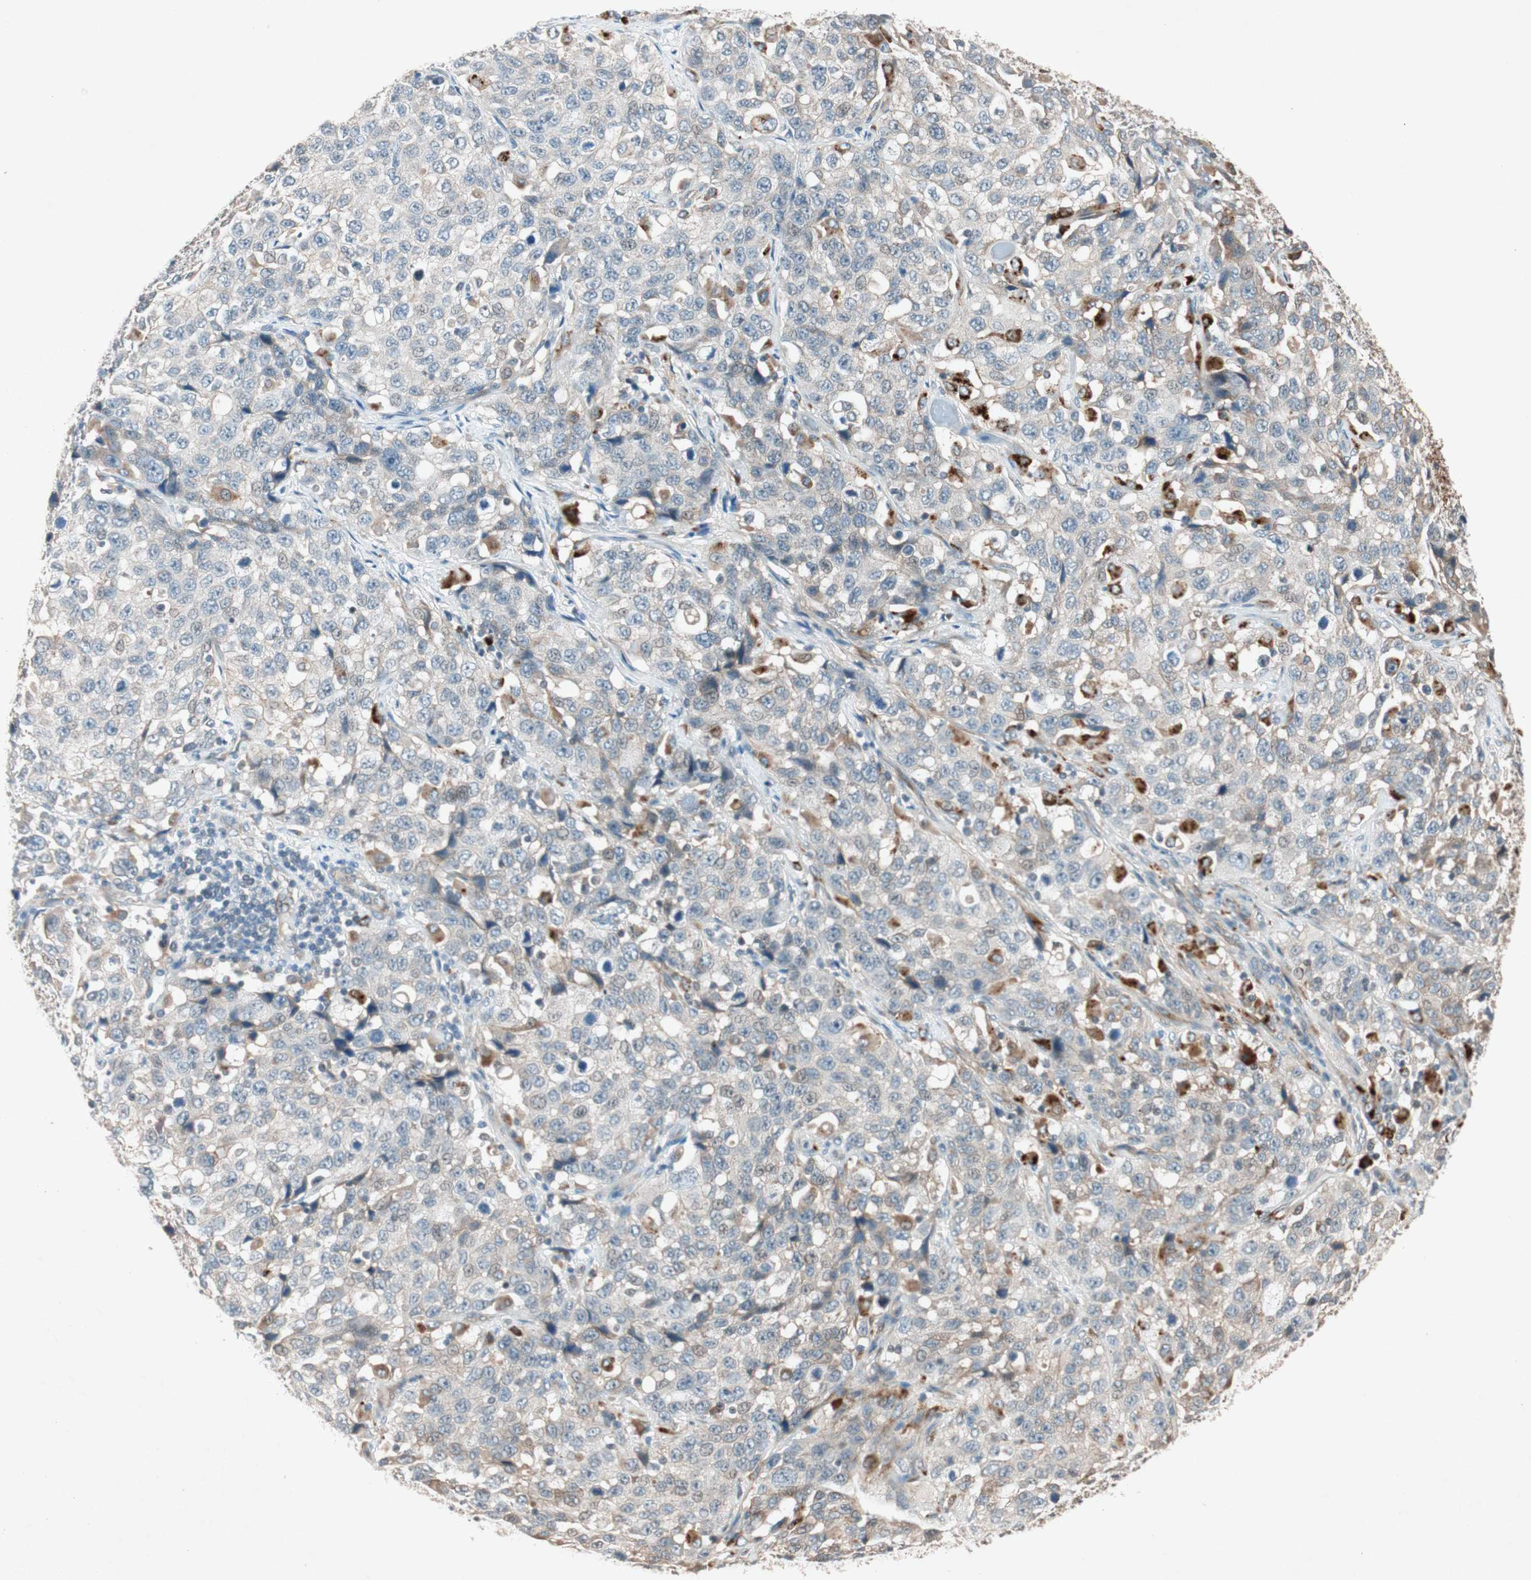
{"staining": {"intensity": "weak", "quantity": "<25%", "location": "cytoplasmic/membranous"}, "tissue": "stomach cancer", "cell_type": "Tumor cells", "image_type": "cancer", "snomed": [{"axis": "morphology", "description": "Normal tissue, NOS"}, {"axis": "morphology", "description": "Adenocarcinoma, NOS"}, {"axis": "topography", "description": "Stomach"}], "caption": "Micrograph shows no significant protein expression in tumor cells of stomach adenocarcinoma. (Stains: DAB IHC with hematoxylin counter stain, Microscopy: brightfield microscopy at high magnification).", "gene": "EPHA6", "patient": {"sex": "male", "age": 48}}